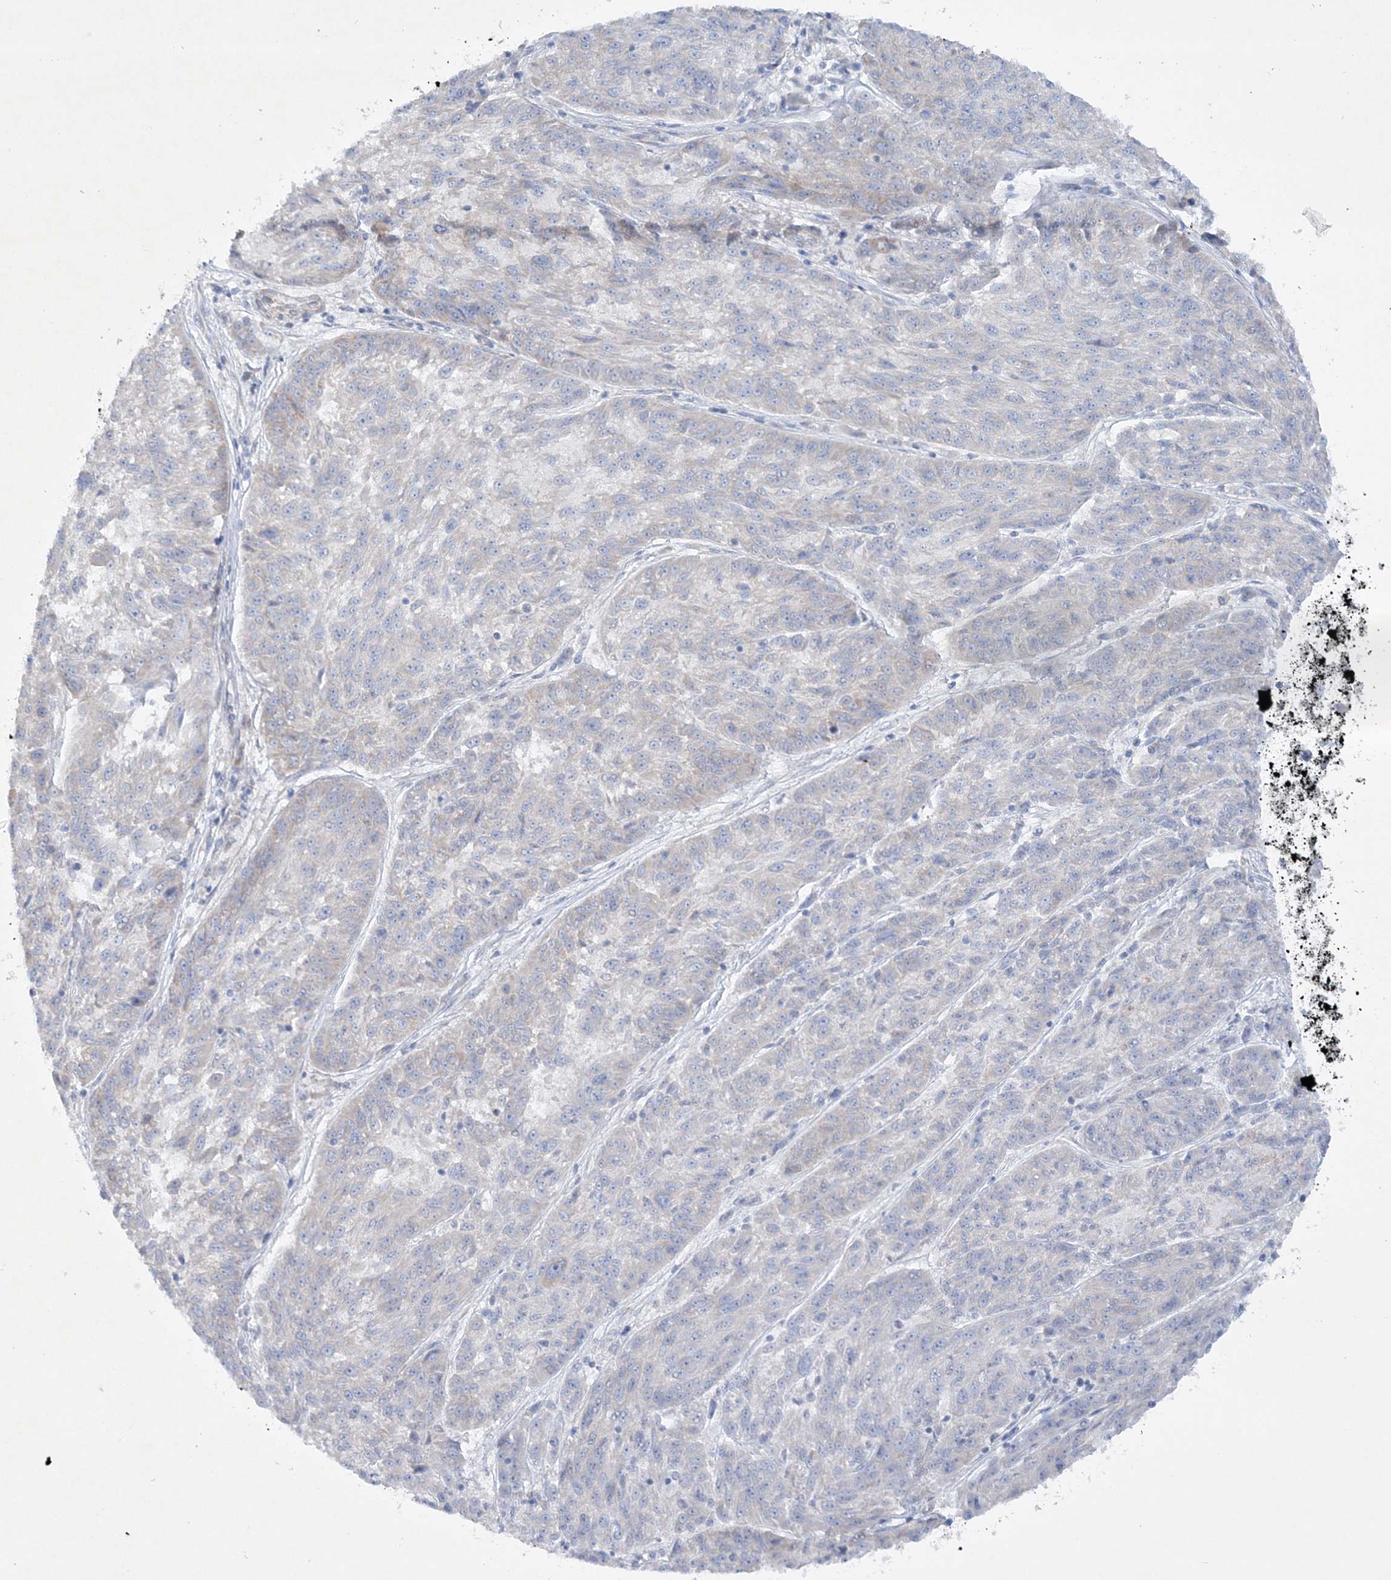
{"staining": {"intensity": "negative", "quantity": "none", "location": "none"}, "tissue": "melanoma", "cell_type": "Tumor cells", "image_type": "cancer", "snomed": [{"axis": "morphology", "description": "Malignant melanoma, NOS"}, {"axis": "topography", "description": "Skin"}], "caption": "Tumor cells show no significant protein expression in melanoma.", "gene": "FARSB", "patient": {"sex": "male", "age": 53}}